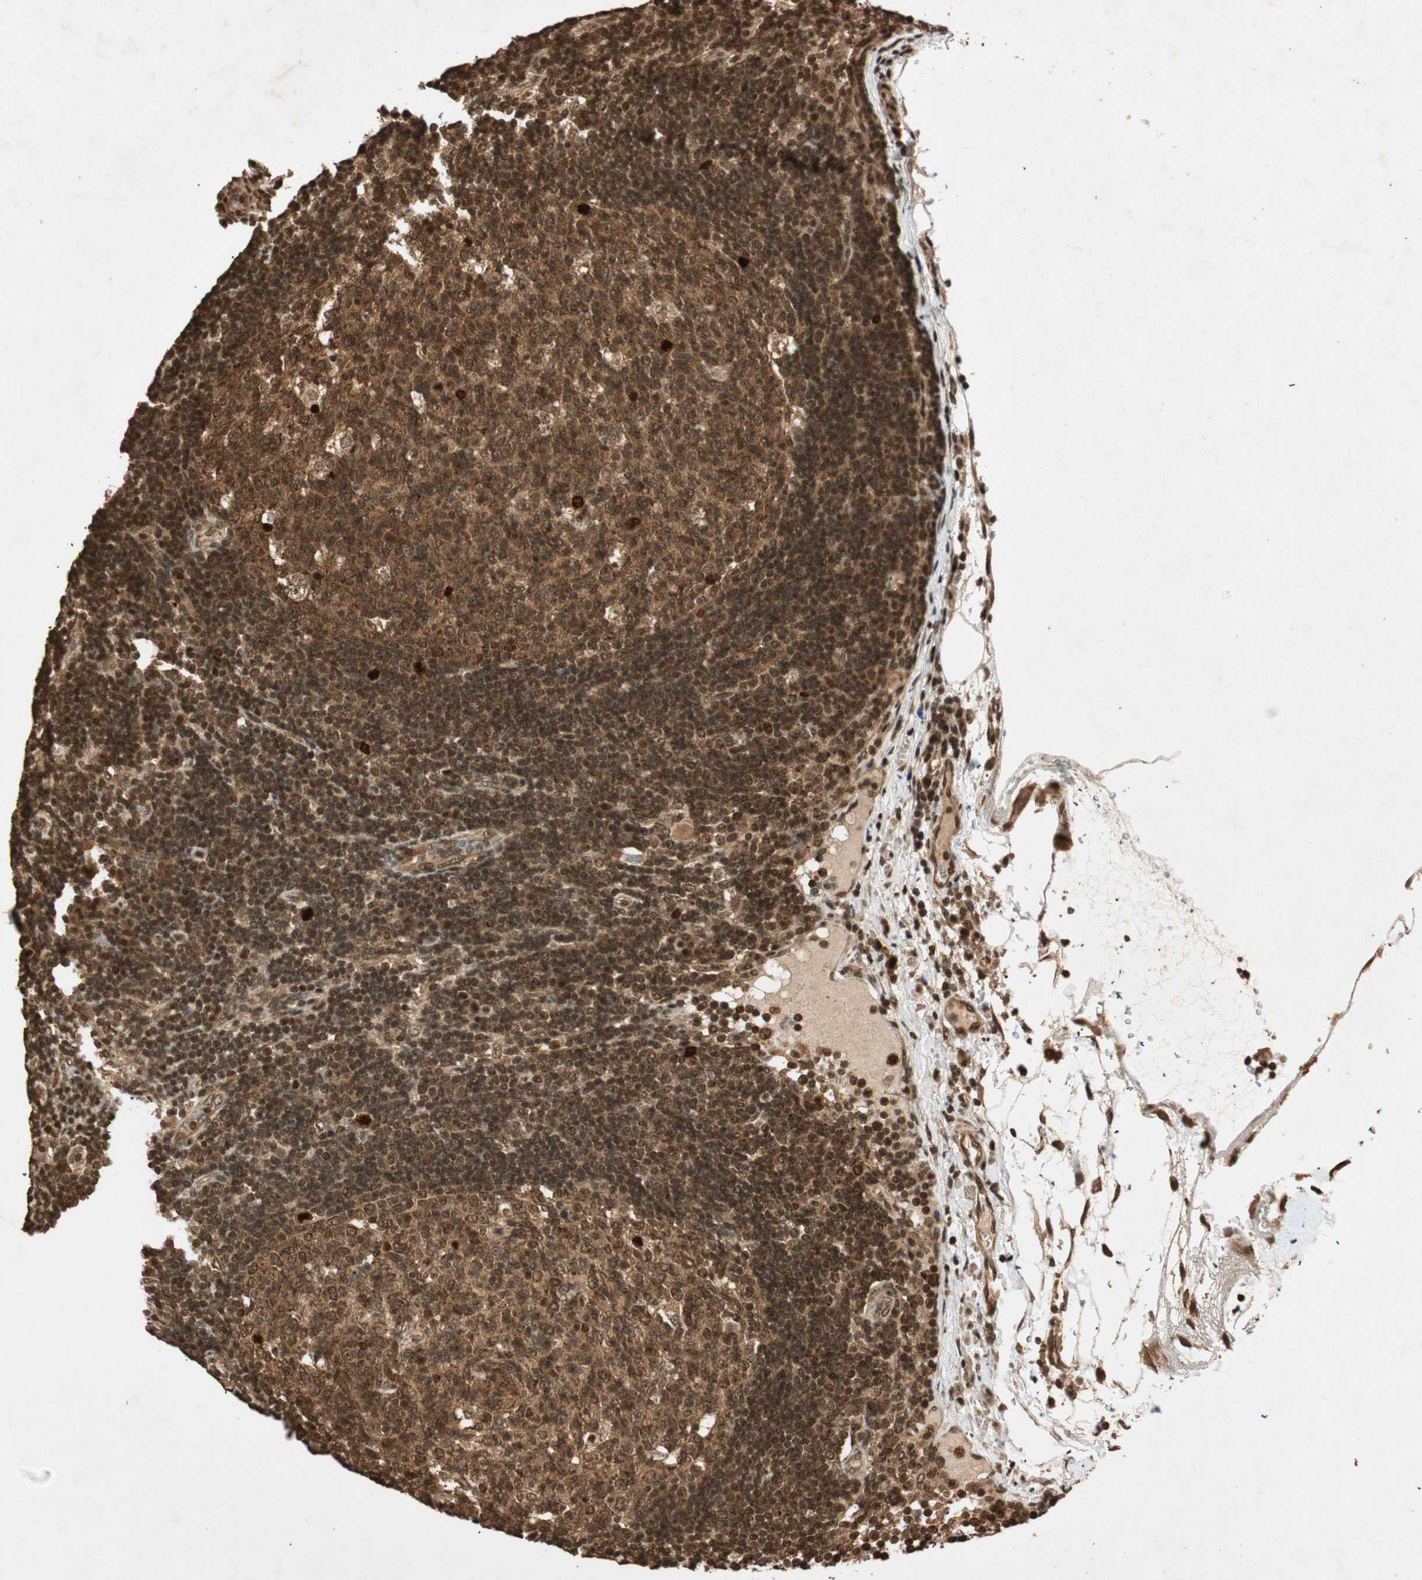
{"staining": {"intensity": "strong", "quantity": ">75%", "location": "nuclear"}, "tissue": "lymph node", "cell_type": "Germinal center cells", "image_type": "normal", "snomed": [{"axis": "morphology", "description": "Normal tissue, NOS"}, {"axis": "morphology", "description": "Squamous cell carcinoma, metastatic, NOS"}, {"axis": "topography", "description": "Lymph node"}], "caption": "The immunohistochemical stain labels strong nuclear staining in germinal center cells of normal lymph node. Immunohistochemistry stains the protein of interest in brown and the nuclei are stained blue.", "gene": "ALKBH5", "patient": {"sex": "female", "age": 53}}